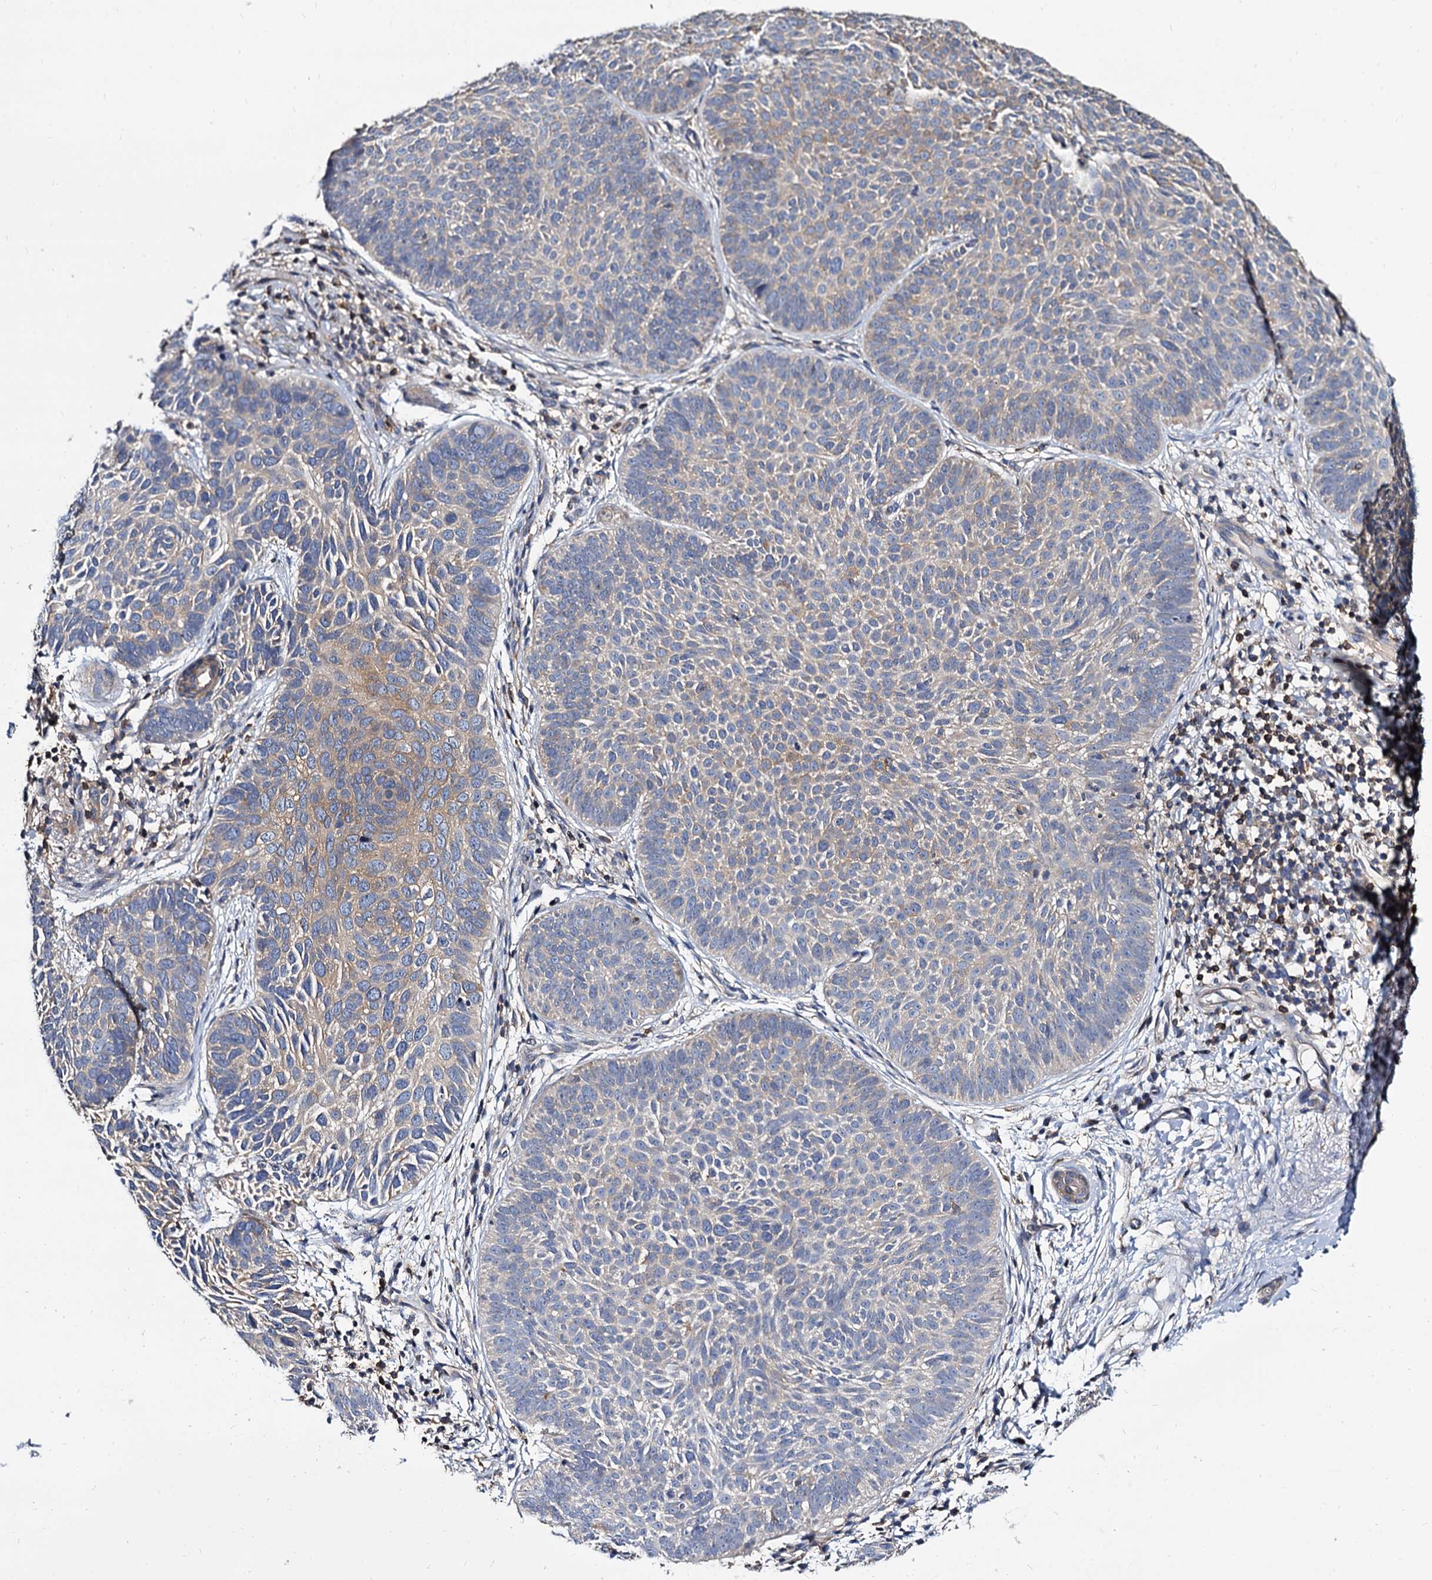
{"staining": {"intensity": "weak", "quantity": "25%-75%", "location": "cytoplasmic/membranous"}, "tissue": "skin cancer", "cell_type": "Tumor cells", "image_type": "cancer", "snomed": [{"axis": "morphology", "description": "Basal cell carcinoma"}, {"axis": "topography", "description": "Skin"}], "caption": "Skin cancer stained for a protein reveals weak cytoplasmic/membranous positivity in tumor cells.", "gene": "ANKRD13A", "patient": {"sex": "male", "age": 85}}